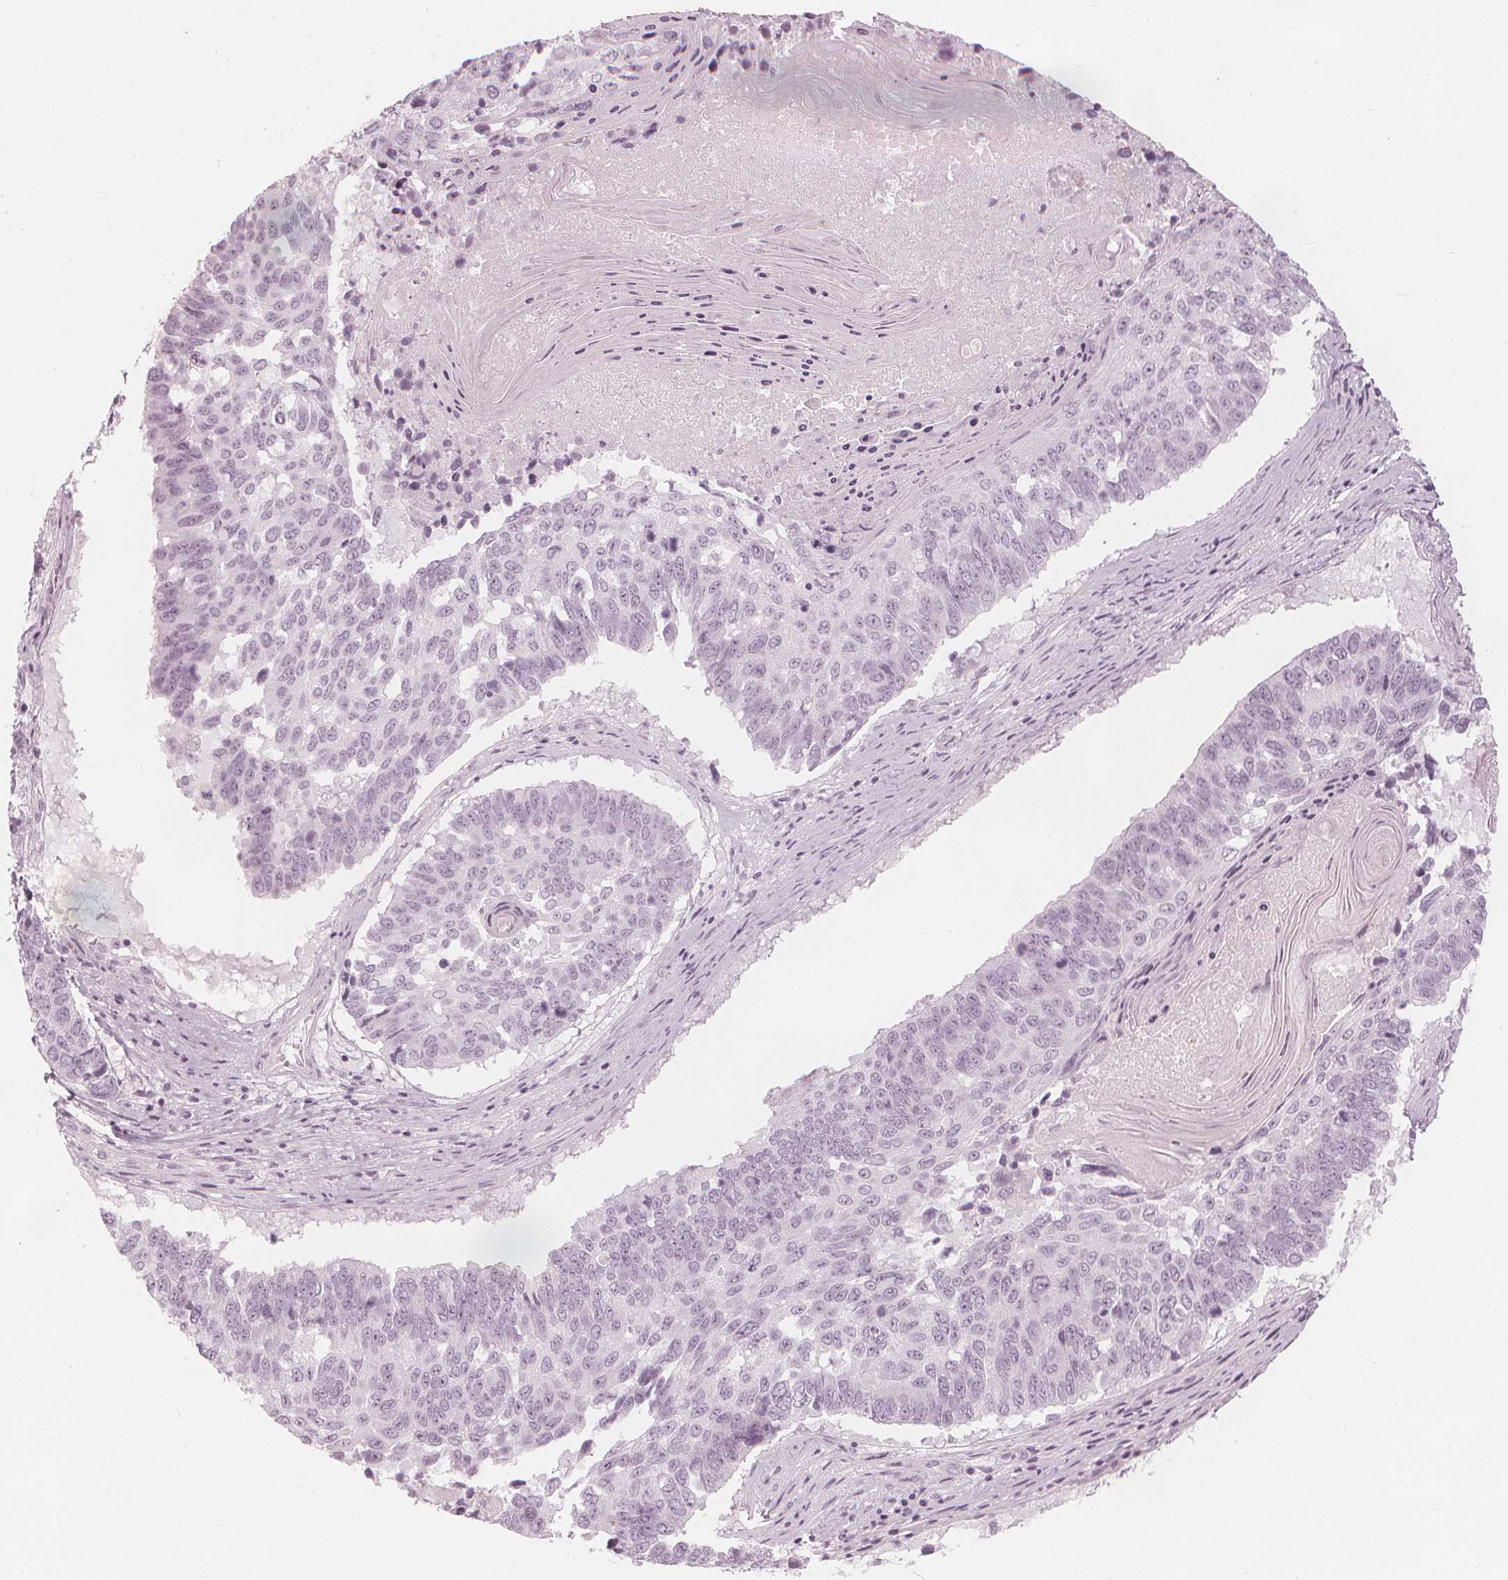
{"staining": {"intensity": "negative", "quantity": "none", "location": "none"}, "tissue": "lung cancer", "cell_type": "Tumor cells", "image_type": "cancer", "snomed": [{"axis": "morphology", "description": "Squamous cell carcinoma, NOS"}, {"axis": "topography", "description": "Lung"}], "caption": "There is no significant expression in tumor cells of lung cancer (squamous cell carcinoma). The staining is performed using DAB brown chromogen with nuclei counter-stained in using hematoxylin.", "gene": "PAEP", "patient": {"sex": "male", "age": 73}}